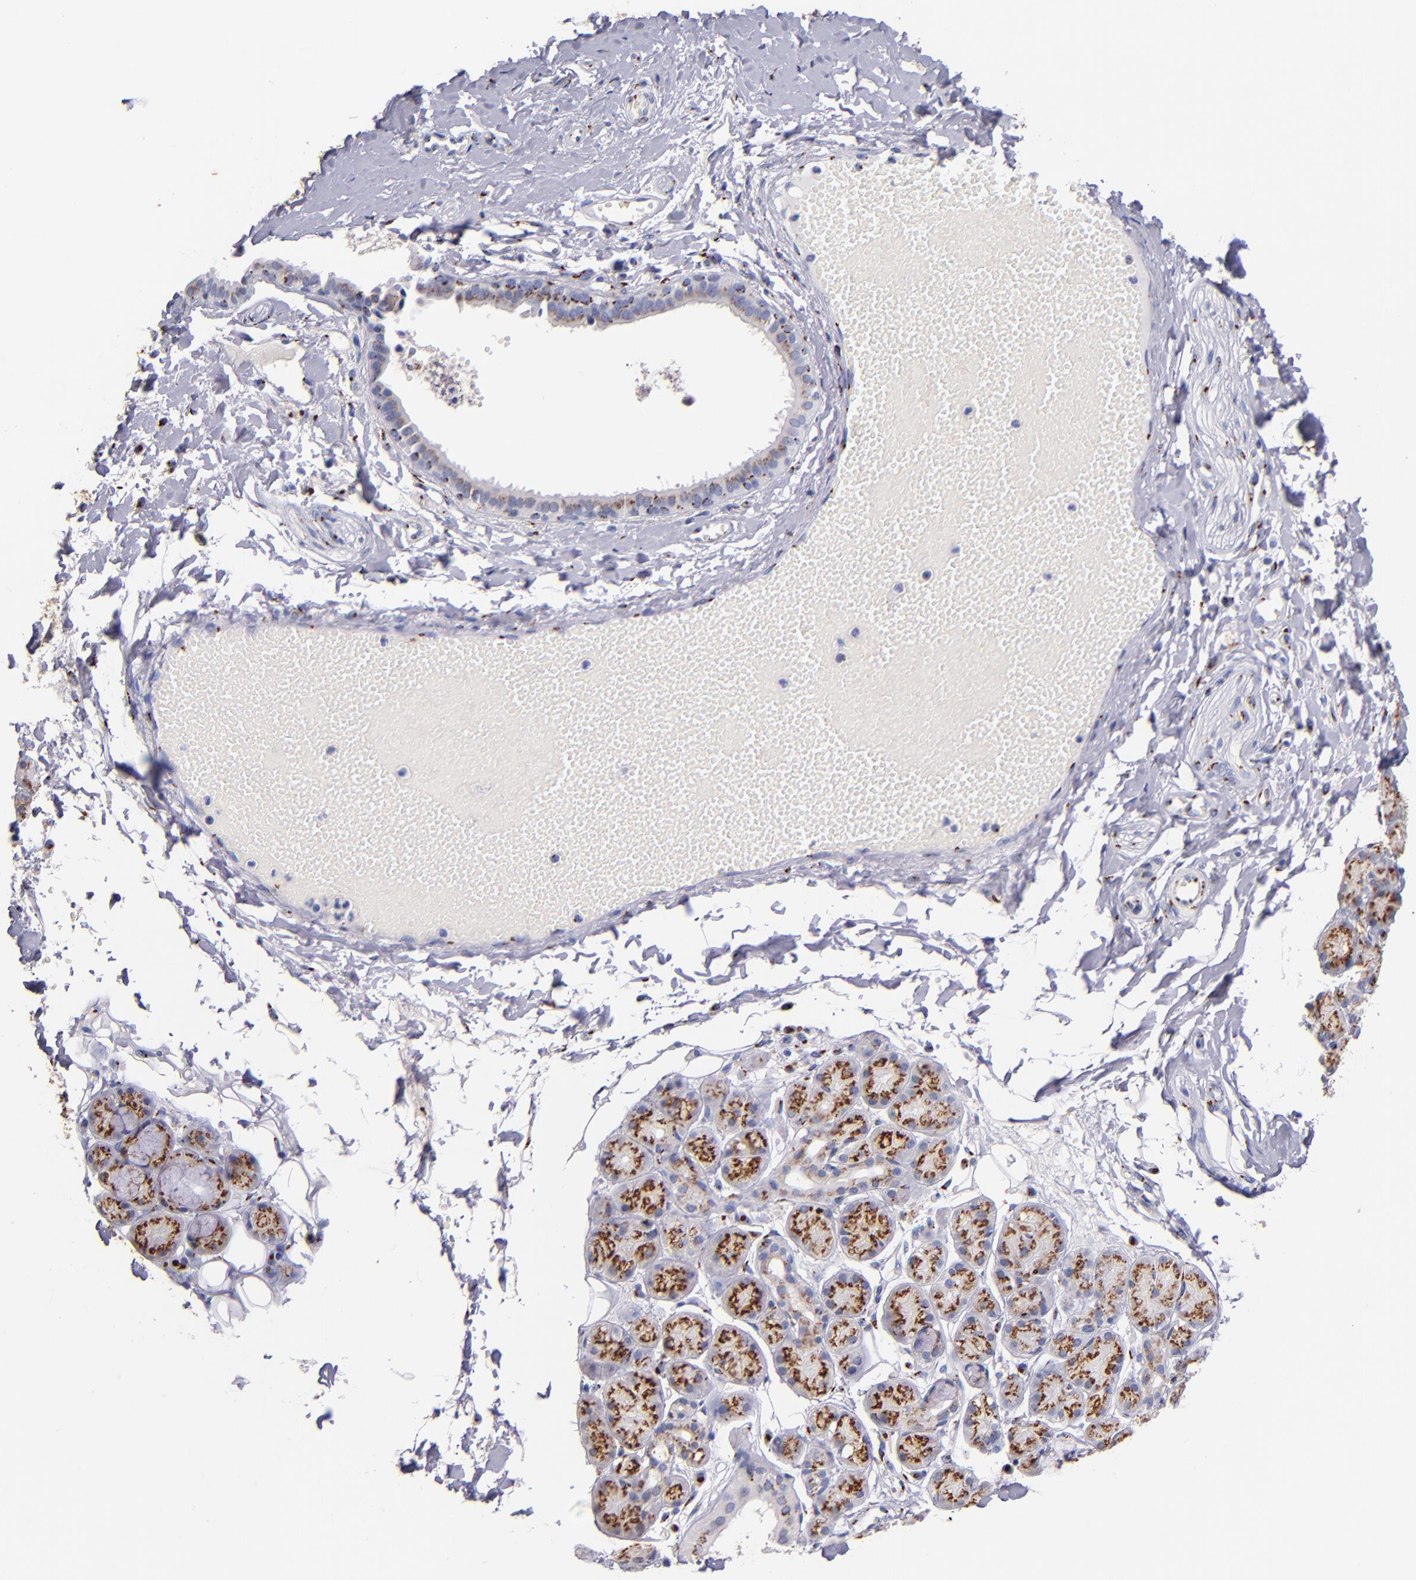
{"staining": {"intensity": "moderate", "quantity": ">75%", "location": "cytoplasmic/membranous"}, "tissue": "salivary gland", "cell_type": "Glandular cells", "image_type": "normal", "snomed": [{"axis": "morphology", "description": "Normal tissue, NOS"}, {"axis": "topography", "description": "Skeletal muscle"}, {"axis": "topography", "description": "Oral tissue"}, {"axis": "topography", "description": "Salivary gland"}, {"axis": "topography", "description": "Peripheral nerve tissue"}], "caption": "Immunohistochemistry histopathology image of normal salivary gland: human salivary gland stained using IHC demonstrates medium levels of moderate protein expression localized specifically in the cytoplasmic/membranous of glandular cells, appearing as a cytoplasmic/membranous brown color.", "gene": "GOLIM4", "patient": {"sex": "male", "age": 54}}